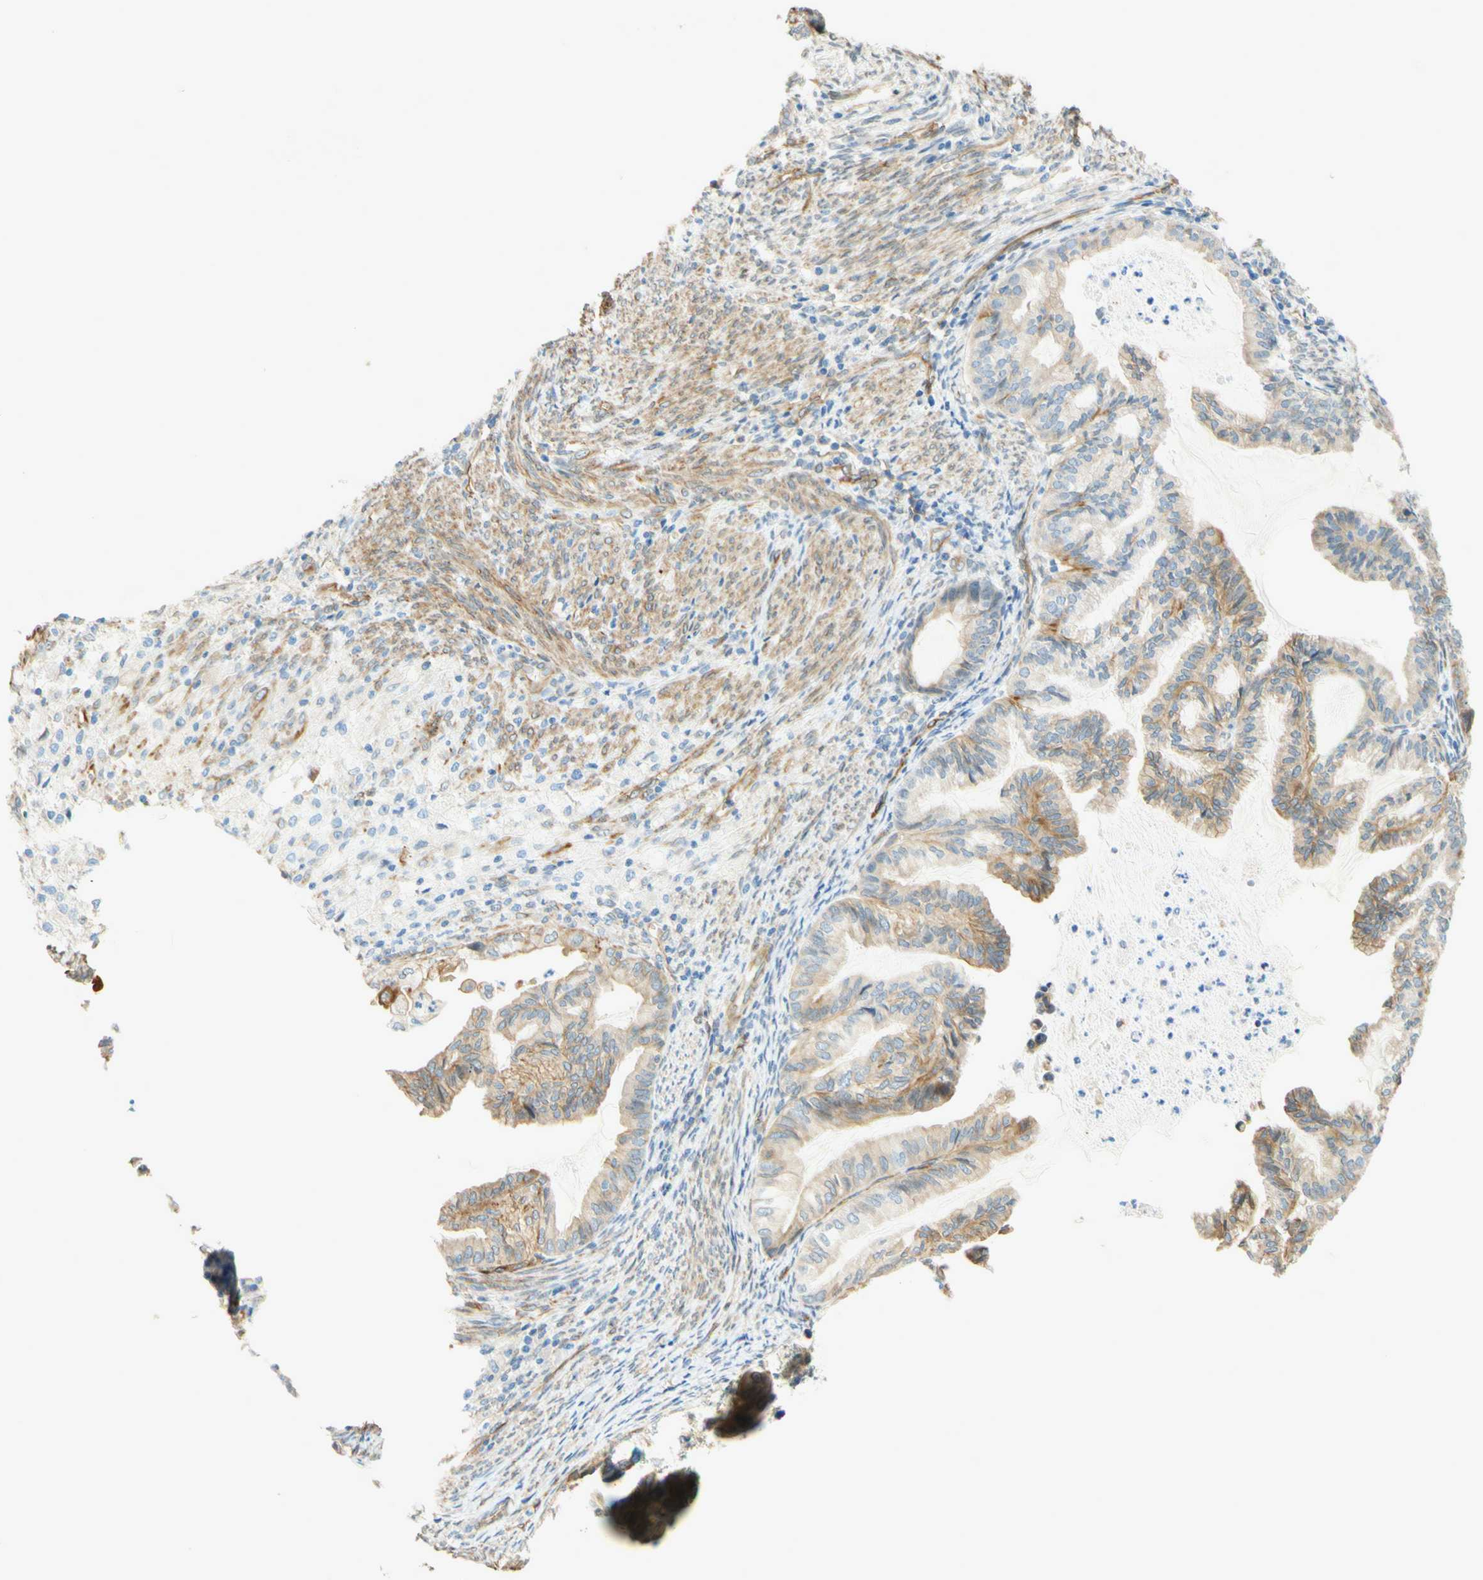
{"staining": {"intensity": "moderate", "quantity": "25%-75%", "location": "cytoplasmic/membranous"}, "tissue": "cervical cancer", "cell_type": "Tumor cells", "image_type": "cancer", "snomed": [{"axis": "morphology", "description": "Normal tissue, NOS"}, {"axis": "morphology", "description": "Adenocarcinoma, NOS"}, {"axis": "topography", "description": "Cervix"}, {"axis": "topography", "description": "Endometrium"}], "caption": "A high-resolution histopathology image shows immunohistochemistry (IHC) staining of adenocarcinoma (cervical), which reveals moderate cytoplasmic/membranous staining in approximately 25%-75% of tumor cells.", "gene": "ENDOD1", "patient": {"sex": "female", "age": 86}}